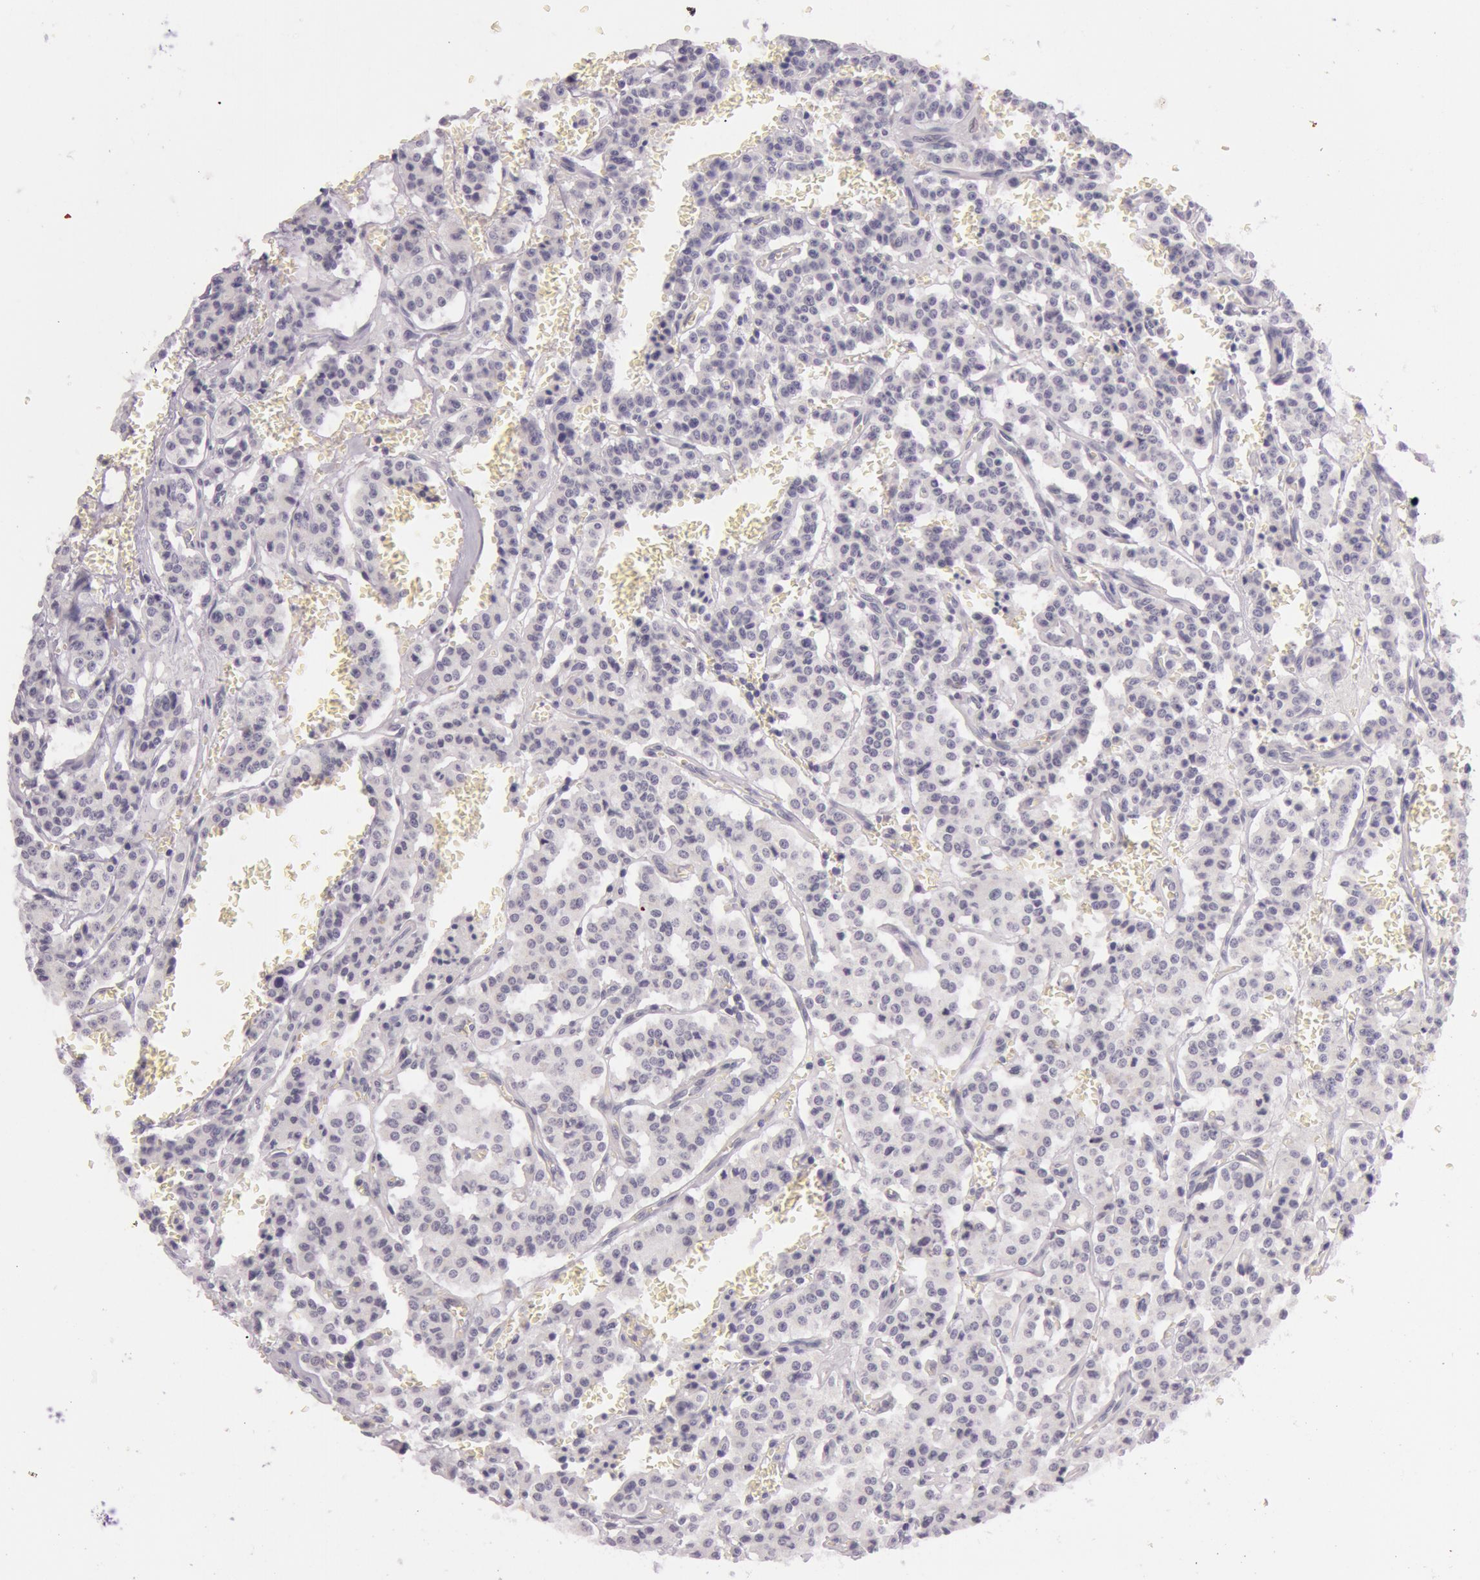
{"staining": {"intensity": "negative", "quantity": "none", "location": "none"}, "tissue": "carcinoid", "cell_type": "Tumor cells", "image_type": "cancer", "snomed": [{"axis": "morphology", "description": "Carcinoid, malignant, NOS"}, {"axis": "topography", "description": "Bronchus"}], "caption": "Carcinoid stained for a protein using immunohistochemistry (IHC) displays no expression tumor cells.", "gene": "RBMY1F", "patient": {"sex": "male", "age": 55}}